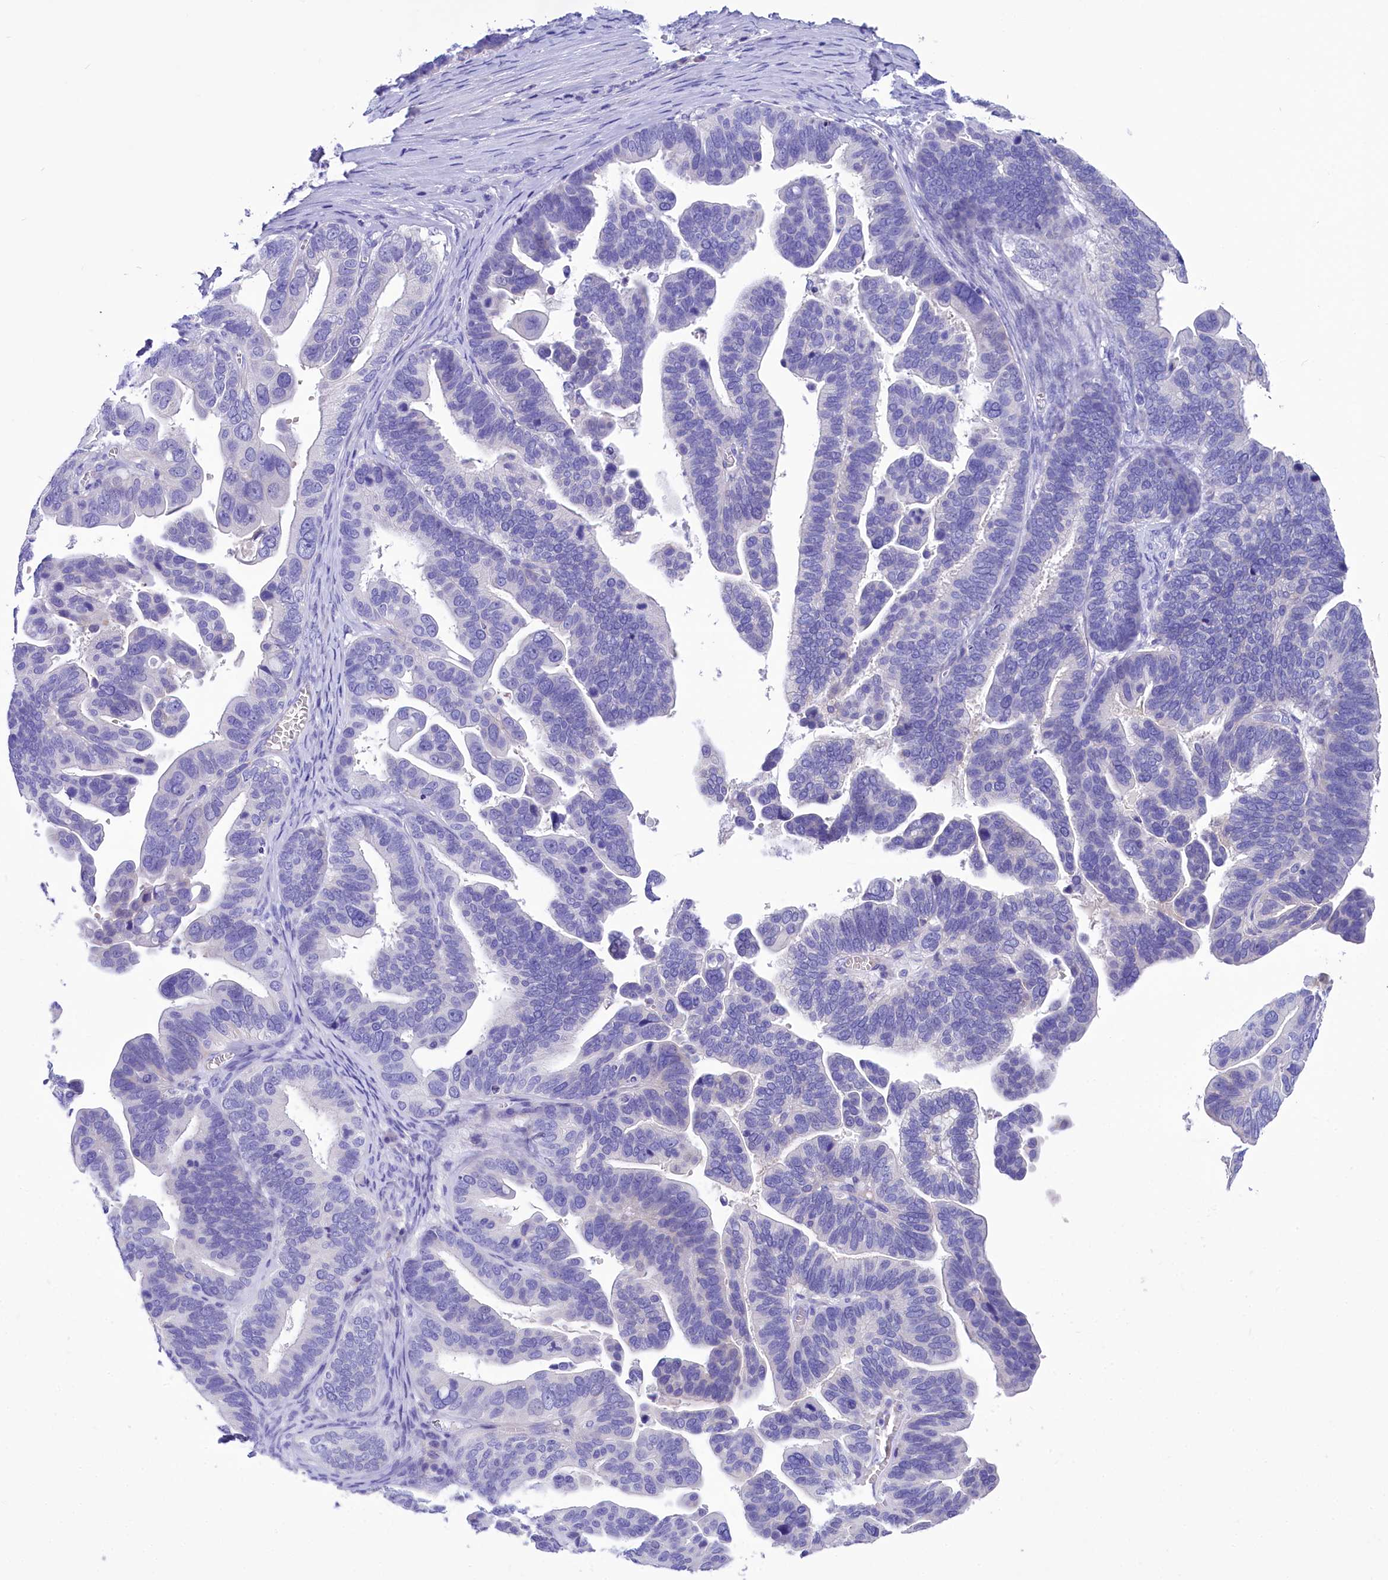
{"staining": {"intensity": "negative", "quantity": "none", "location": "none"}, "tissue": "ovarian cancer", "cell_type": "Tumor cells", "image_type": "cancer", "snomed": [{"axis": "morphology", "description": "Cystadenocarcinoma, serous, NOS"}, {"axis": "topography", "description": "Ovary"}], "caption": "Immunohistochemical staining of human serous cystadenocarcinoma (ovarian) displays no significant expression in tumor cells. The staining was performed using DAB to visualize the protein expression in brown, while the nuclei were stained in blue with hematoxylin (Magnification: 20x).", "gene": "TTC36", "patient": {"sex": "female", "age": 56}}